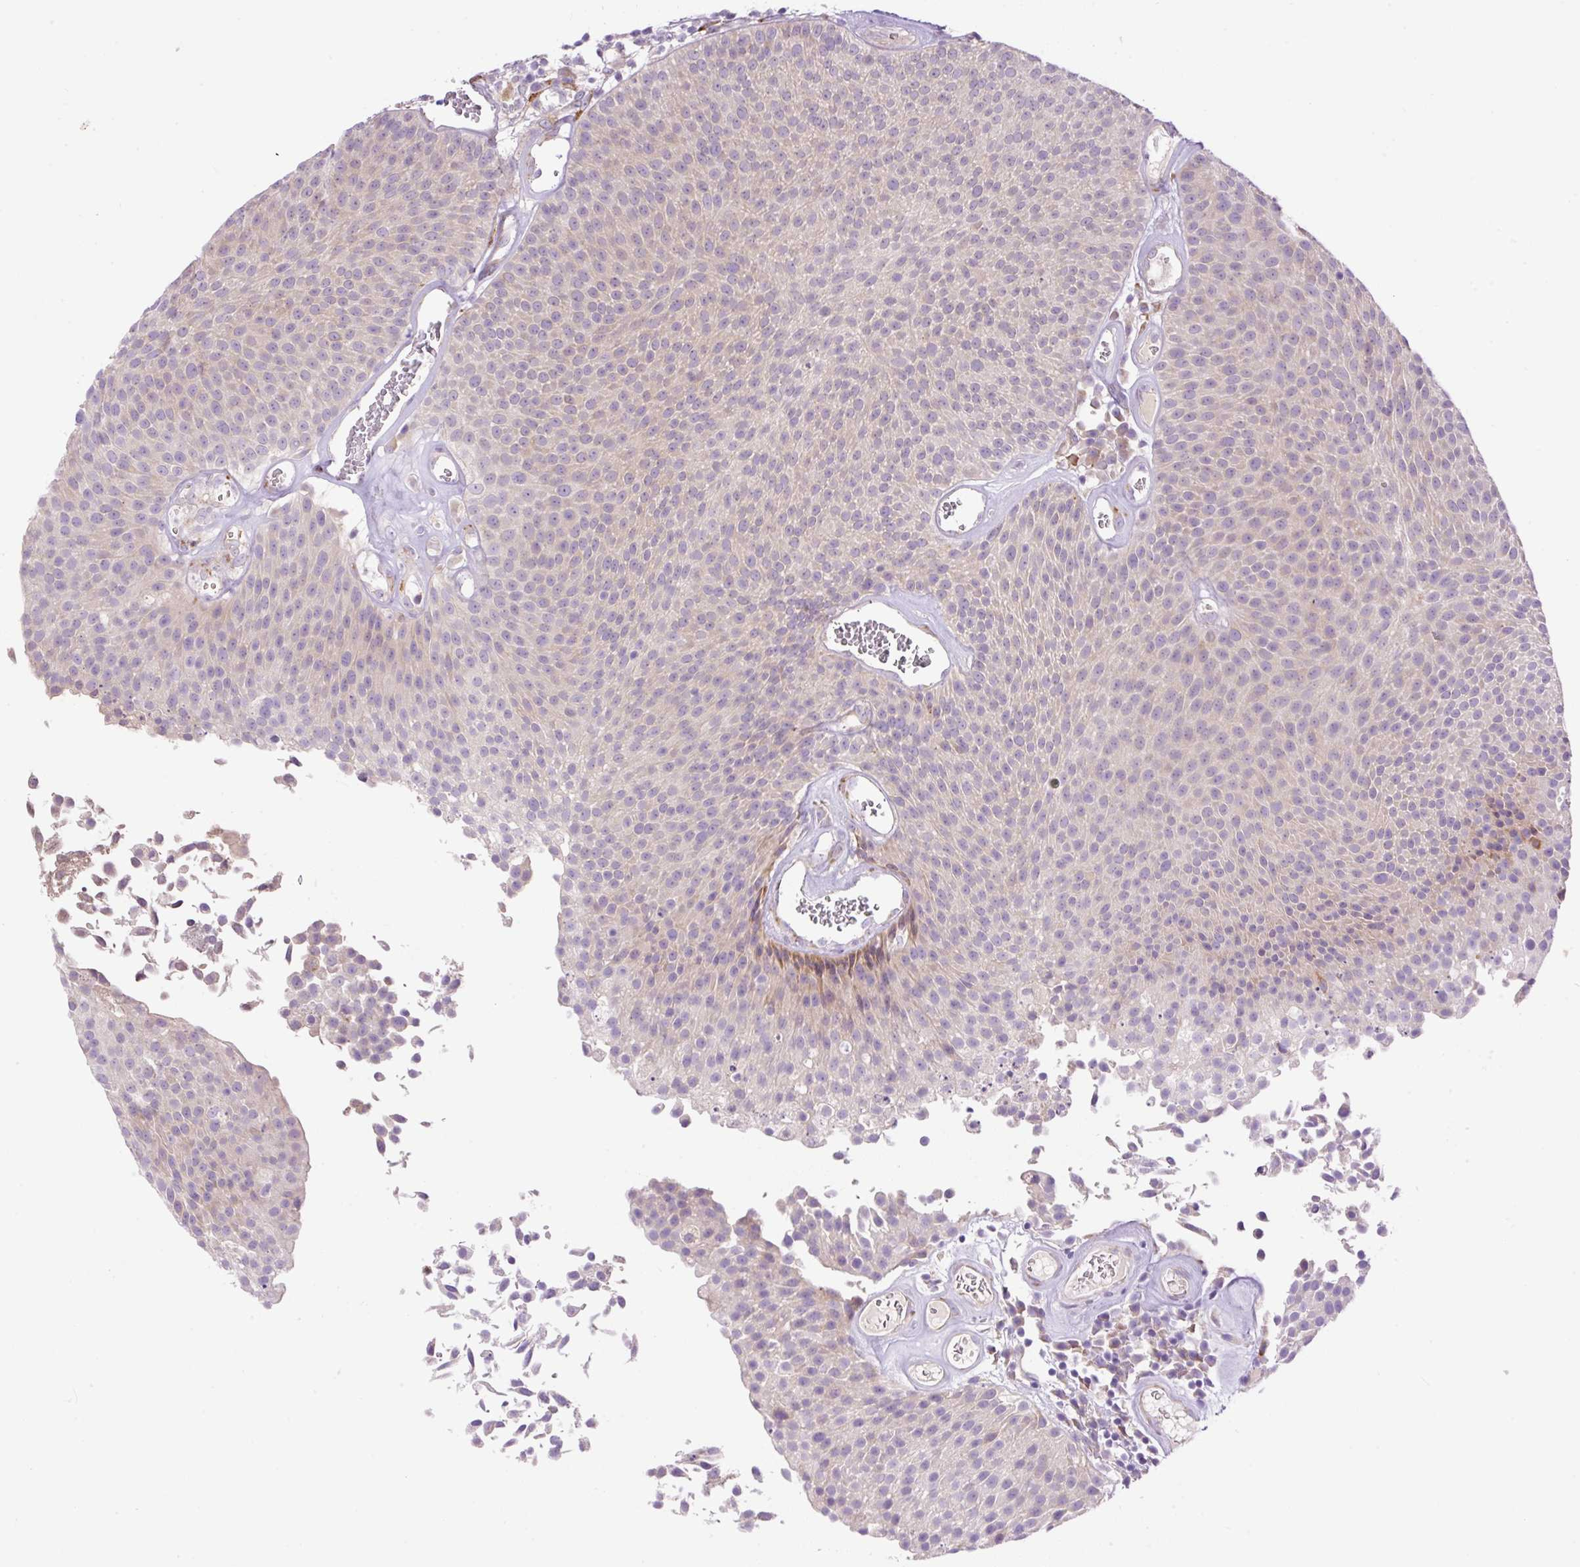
{"staining": {"intensity": "moderate", "quantity": "<25%", "location": "cytoplasmic/membranous"}, "tissue": "urothelial cancer", "cell_type": "Tumor cells", "image_type": "cancer", "snomed": [{"axis": "morphology", "description": "Urothelial carcinoma, Low grade"}, {"axis": "topography", "description": "Urinary bladder"}], "caption": "High-magnification brightfield microscopy of urothelial cancer stained with DAB (3,3'-diaminobenzidine) (brown) and counterstained with hematoxylin (blue). tumor cells exhibit moderate cytoplasmic/membranous expression is seen in approximately<25% of cells.", "gene": "POFUT1", "patient": {"sex": "female", "age": 79}}